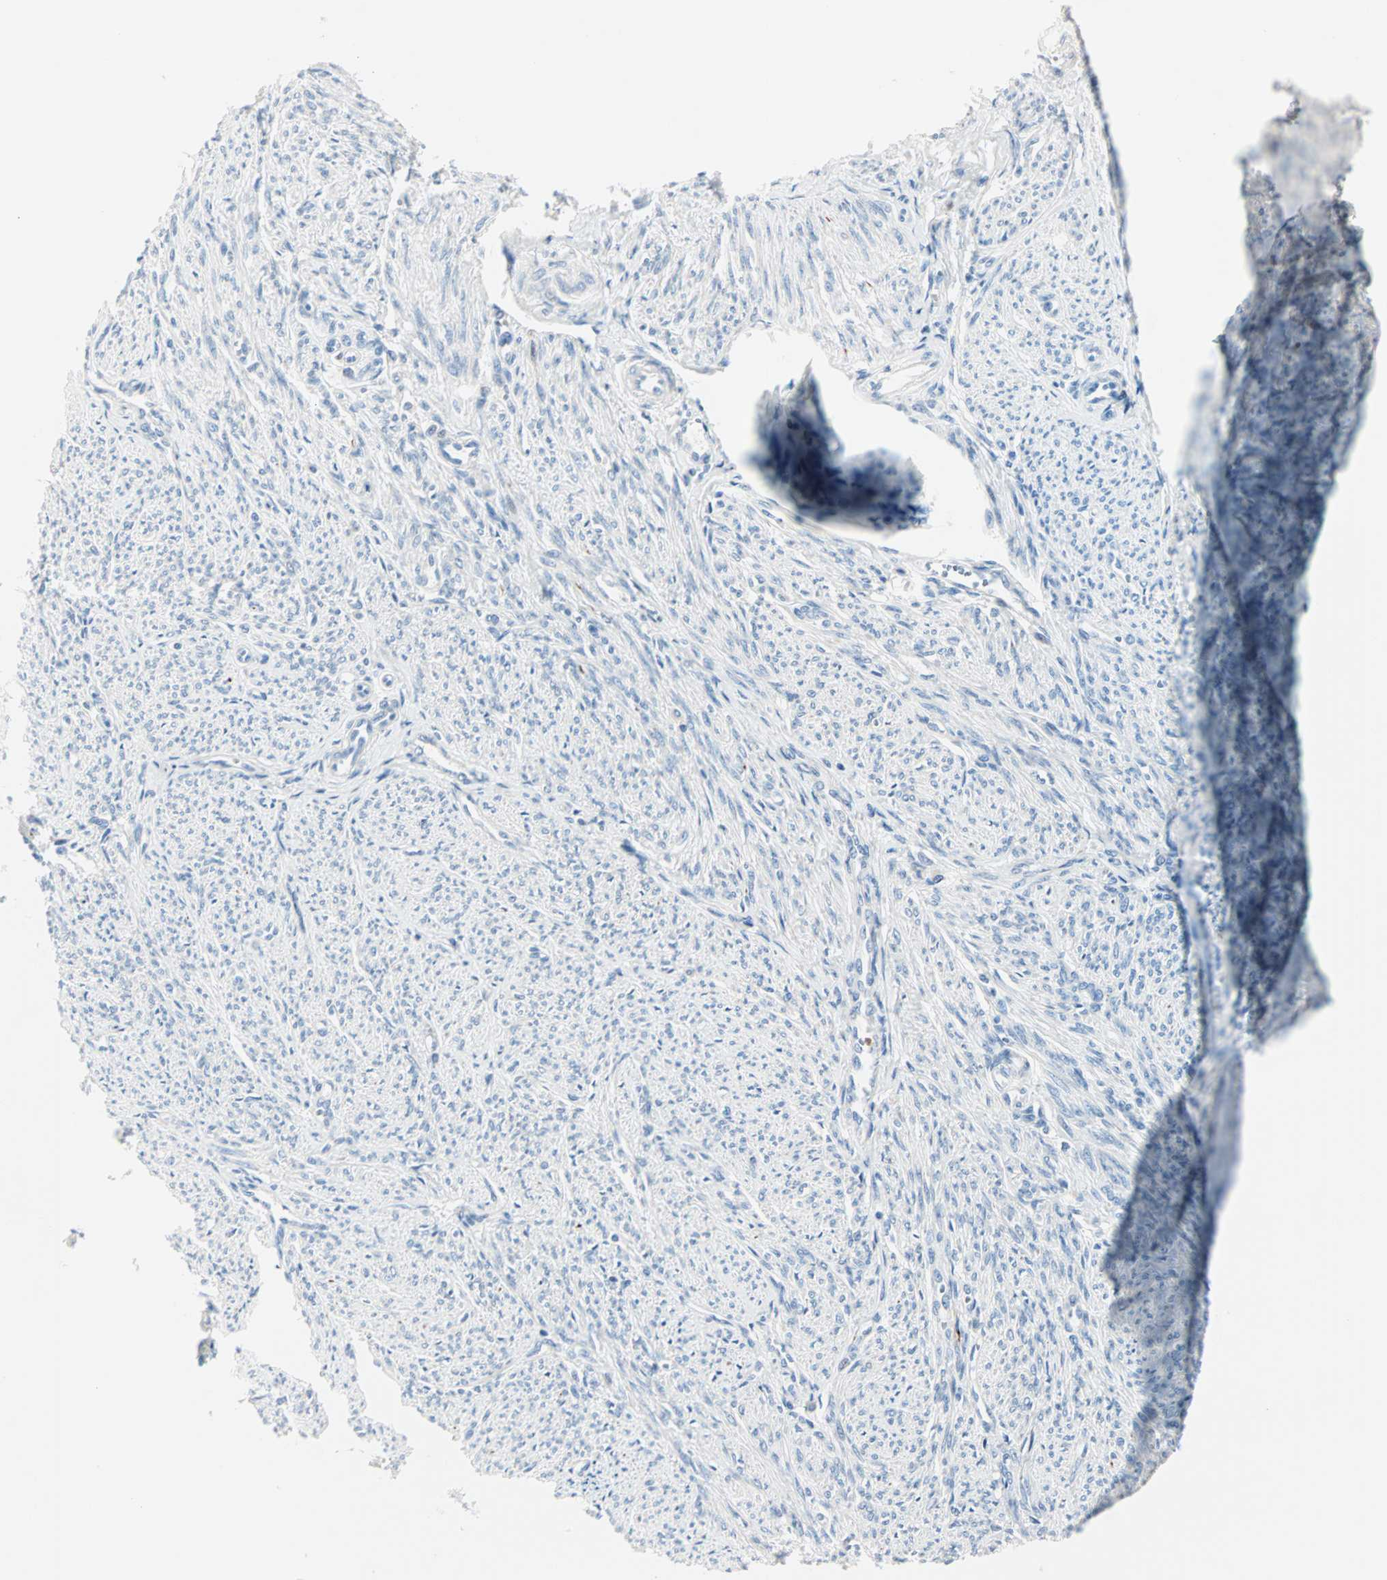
{"staining": {"intensity": "negative", "quantity": "none", "location": "none"}, "tissue": "smooth muscle", "cell_type": "Smooth muscle cells", "image_type": "normal", "snomed": [{"axis": "morphology", "description": "Normal tissue, NOS"}, {"axis": "topography", "description": "Smooth muscle"}], "caption": "This is an IHC photomicrograph of normal human smooth muscle. There is no staining in smooth muscle cells.", "gene": "NEFH", "patient": {"sex": "female", "age": 65}}